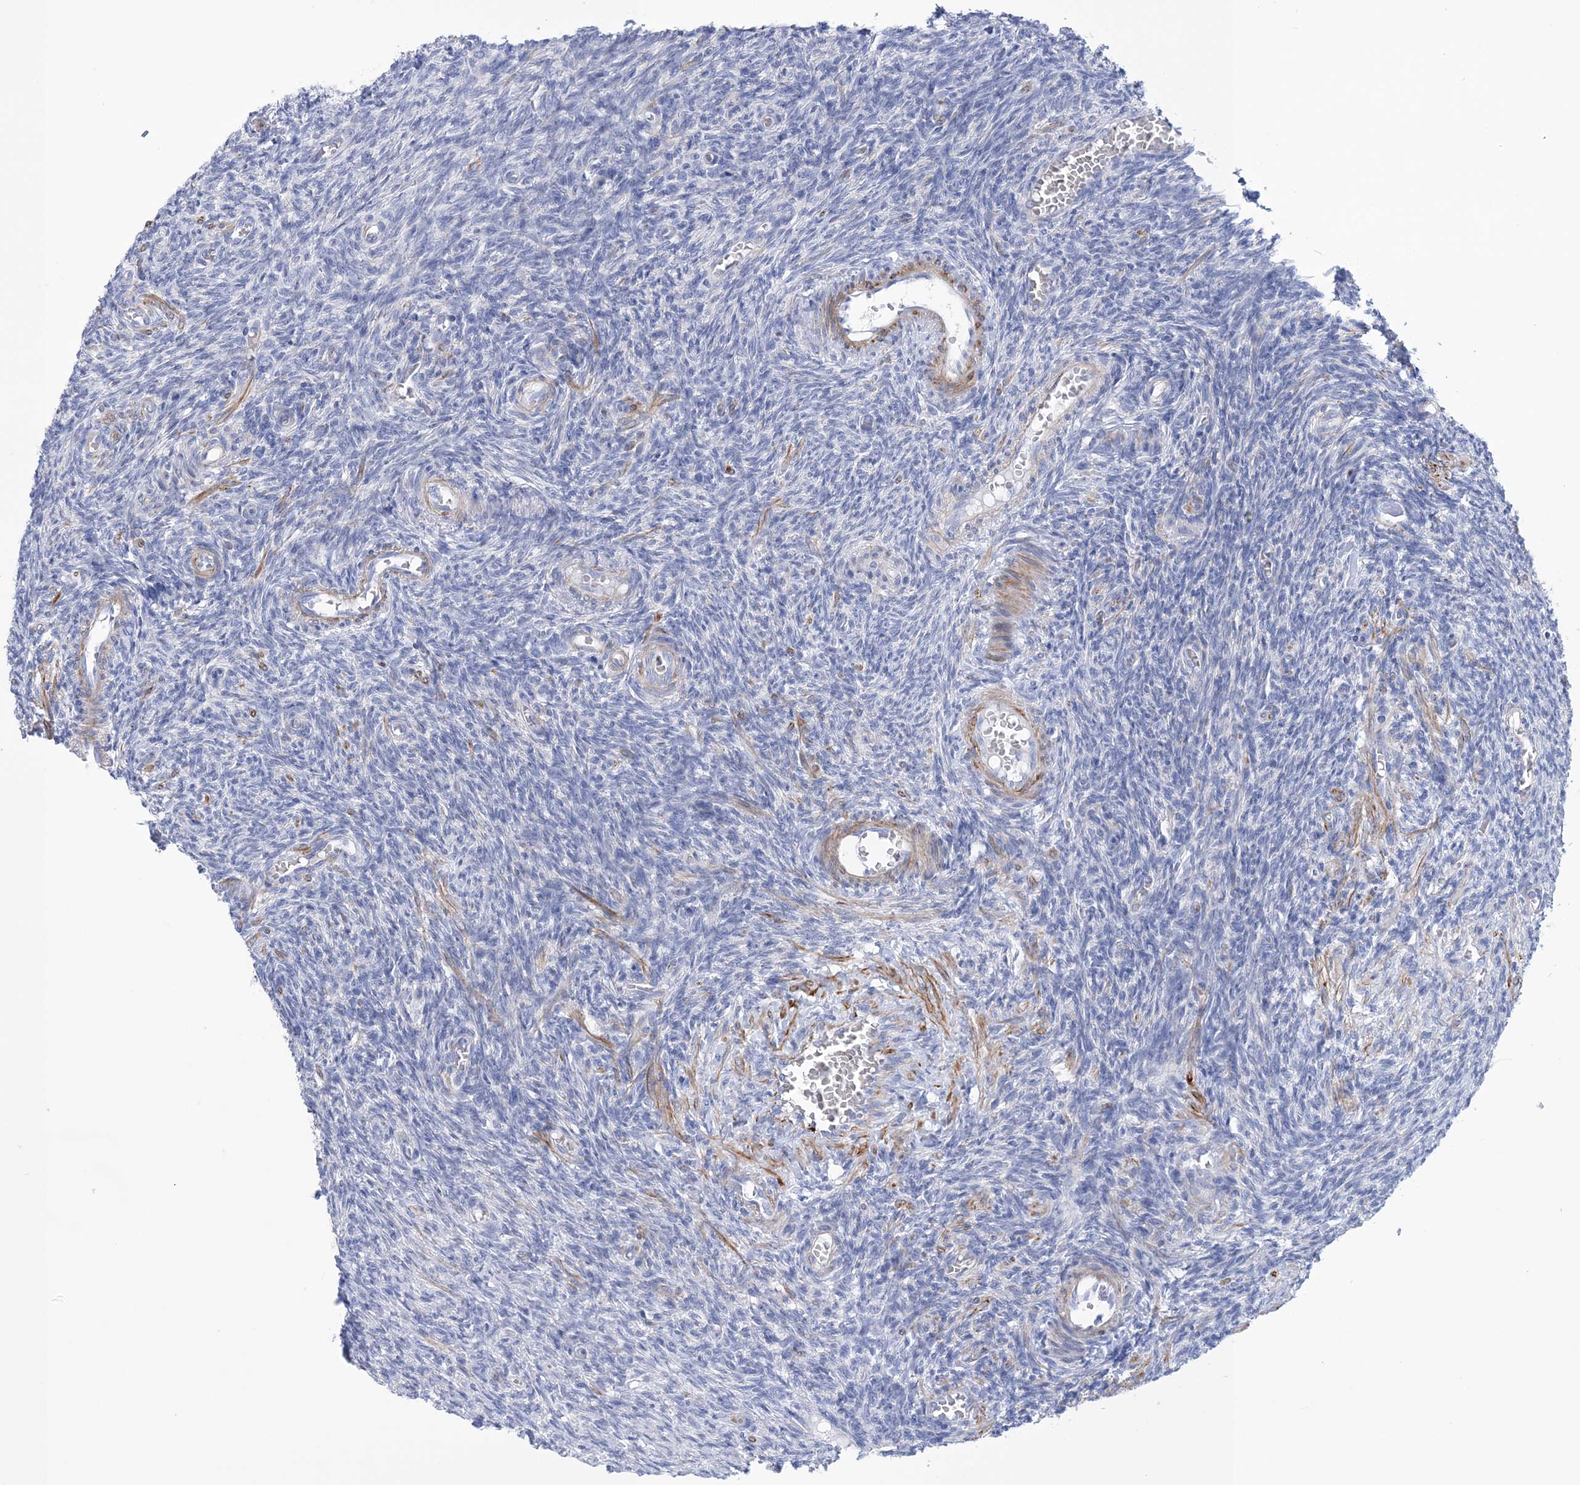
{"staining": {"intensity": "negative", "quantity": "none", "location": "none"}, "tissue": "ovary", "cell_type": "Ovarian stroma cells", "image_type": "normal", "snomed": [{"axis": "morphology", "description": "Normal tissue, NOS"}, {"axis": "topography", "description": "Ovary"}], "caption": "A photomicrograph of human ovary is negative for staining in ovarian stroma cells. Nuclei are stained in blue.", "gene": "WDR74", "patient": {"sex": "female", "age": 27}}